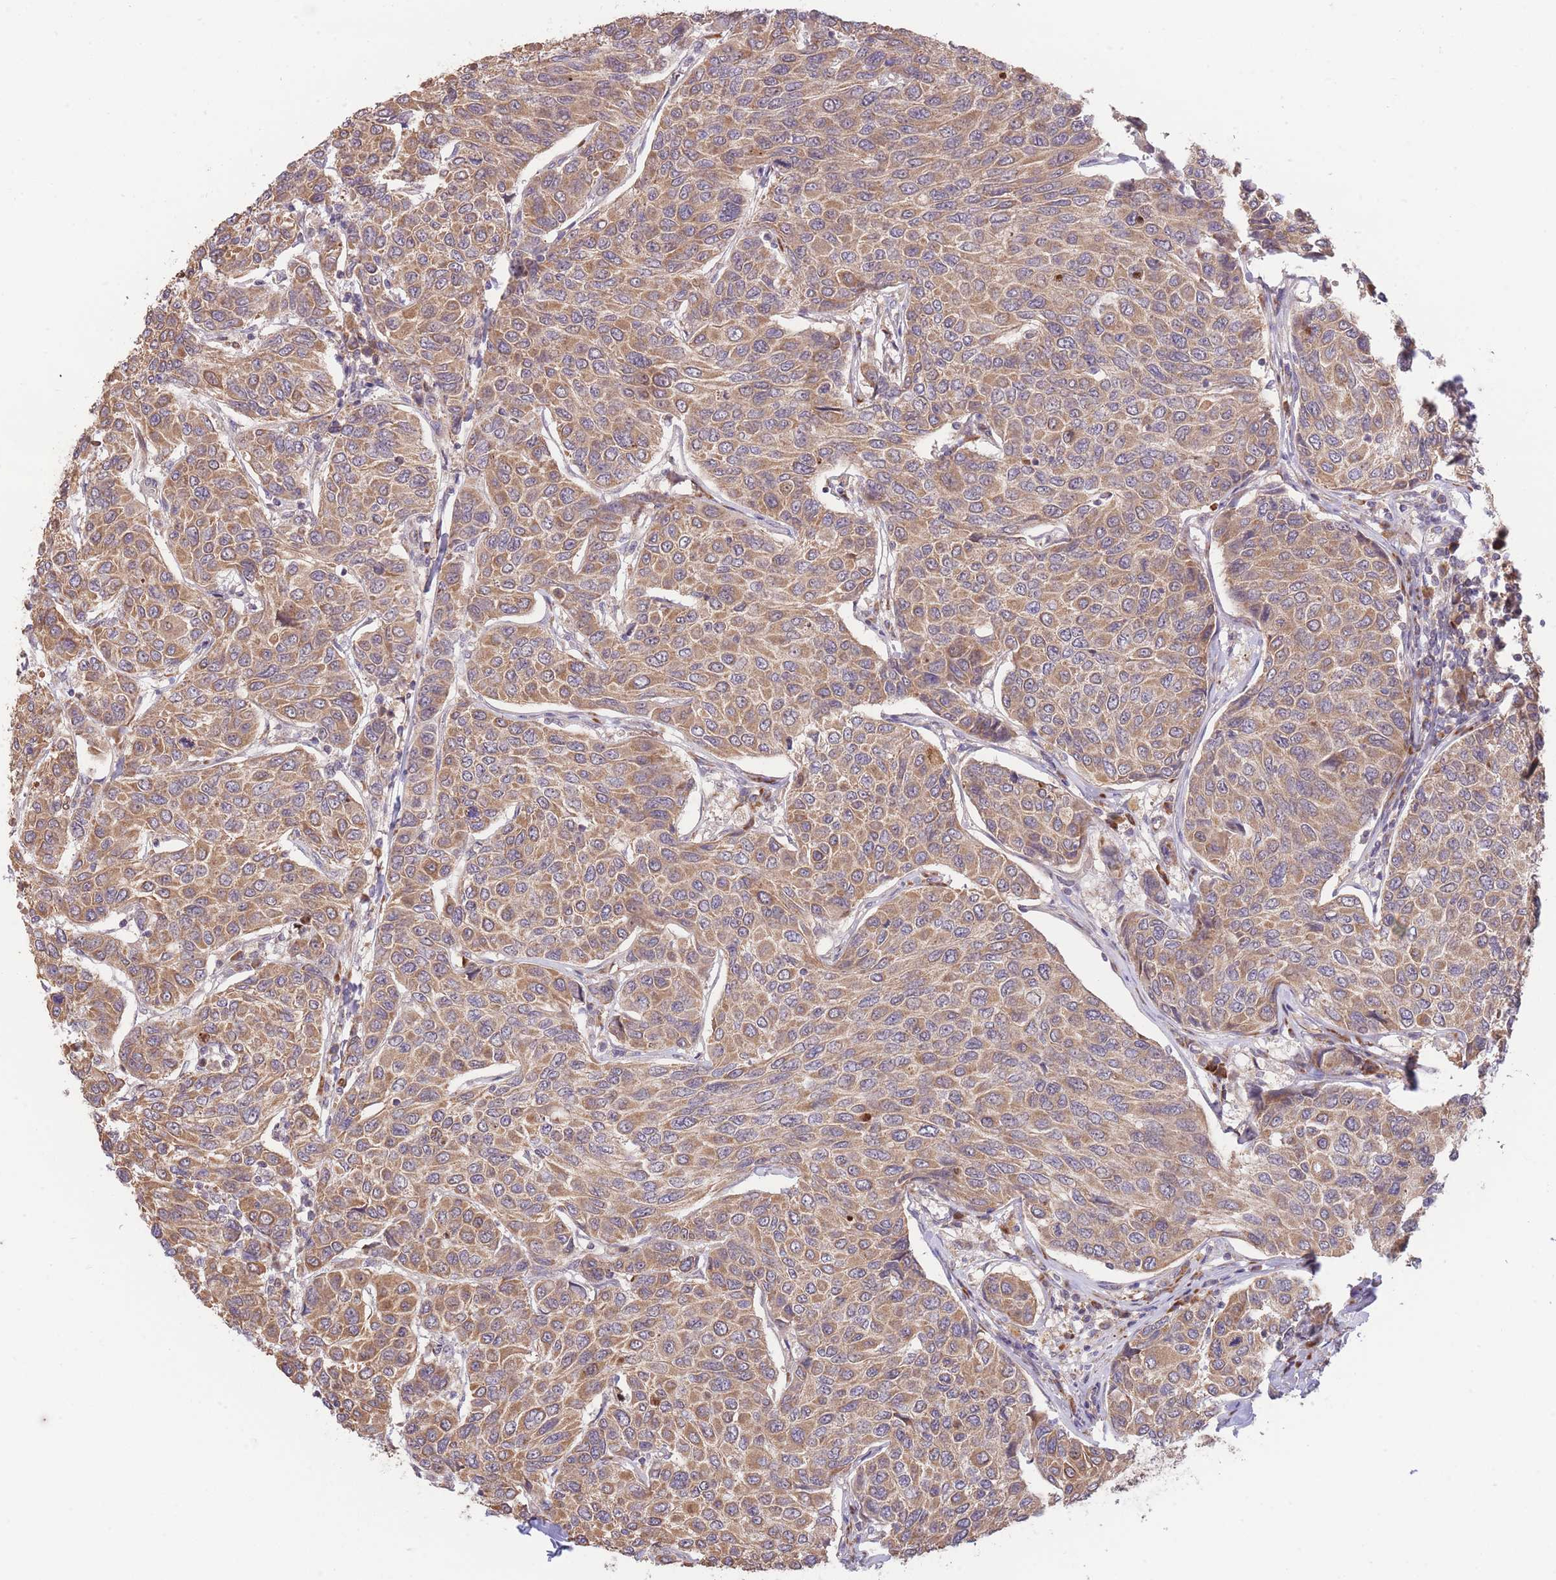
{"staining": {"intensity": "moderate", "quantity": ">75%", "location": "cytoplasmic/membranous"}, "tissue": "breast cancer", "cell_type": "Tumor cells", "image_type": "cancer", "snomed": [{"axis": "morphology", "description": "Duct carcinoma"}, {"axis": "topography", "description": "Breast"}], "caption": "Immunohistochemistry (DAB) staining of human breast infiltrating ductal carcinoma exhibits moderate cytoplasmic/membranous protein expression in about >75% of tumor cells. (DAB (3,3'-diaminobenzidine) = brown stain, brightfield microscopy at high magnification).", "gene": "BOLA2B", "patient": {"sex": "female", "age": 55}}